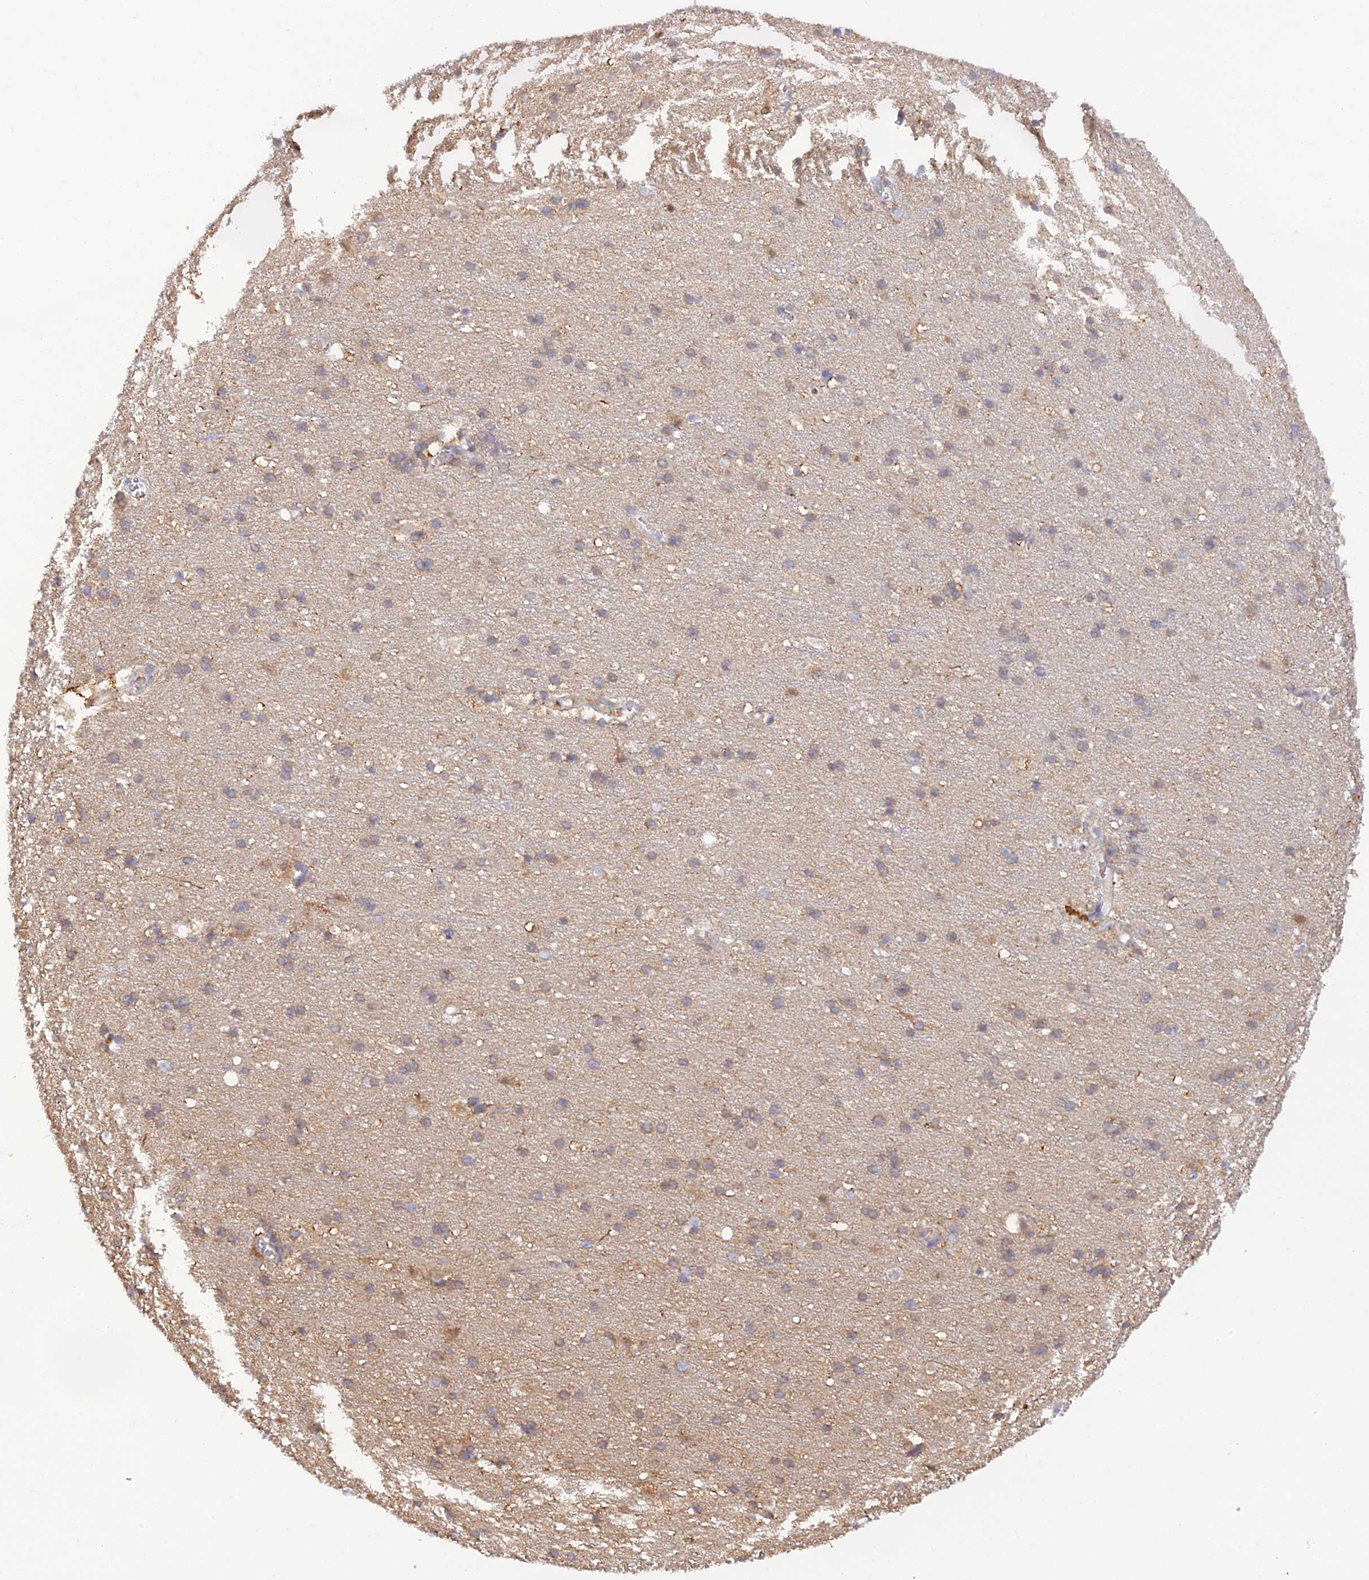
{"staining": {"intensity": "negative", "quantity": "none", "location": "none"}, "tissue": "cerebral cortex", "cell_type": "Endothelial cells", "image_type": "normal", "snomed": [{"axis": "morphology", "description": "Normal tissue, NOS"}, {"axis": "topography", "description": "Cerebral cortex"}], "caption": "Immunohistochemical staining of benign cerebral cortex displays no significant staining in endothelial cells.", "gene": "HINT1", "patient": {"sex": "male", "age": 54}}